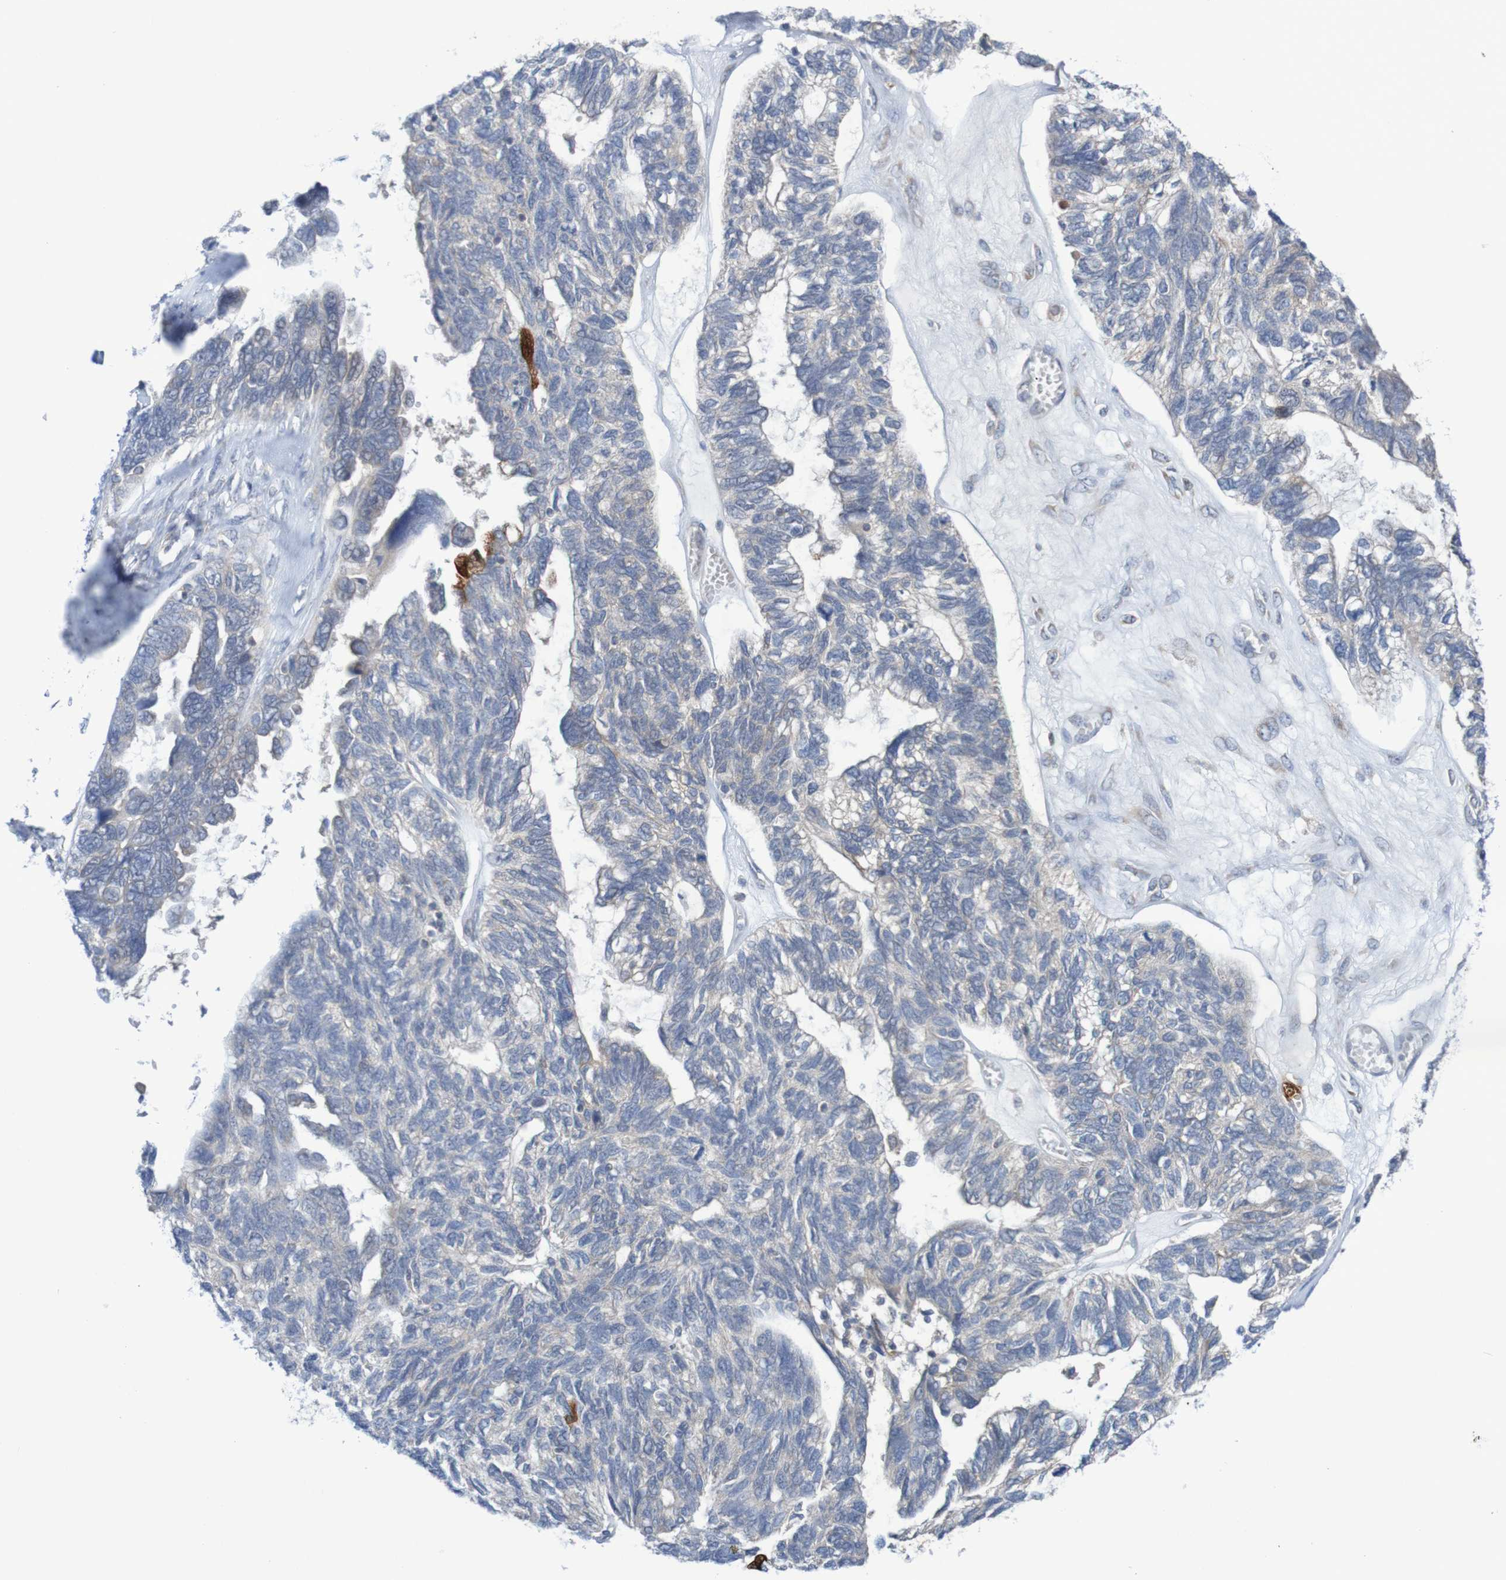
{"staining": {"intensity": "negative", "quantity": "none", "location": "none"}, "tissue": "ovarian cancer", "cell_type": "Tumor cells", "image_type": "cancer", "snomed": [{"axis": "morphology", "description": "Cystadenocarcinoma, serous, NOS"}, {"axis": "topography", "description": "Ovary"}], "caption": "Serous cystadenocarcinoma (ovarian) was stained to show a protein in brown. There is no significant positivity in tumor cells.", "gene": "PARP4", "patient": {"sex": "female", "age": 79}}